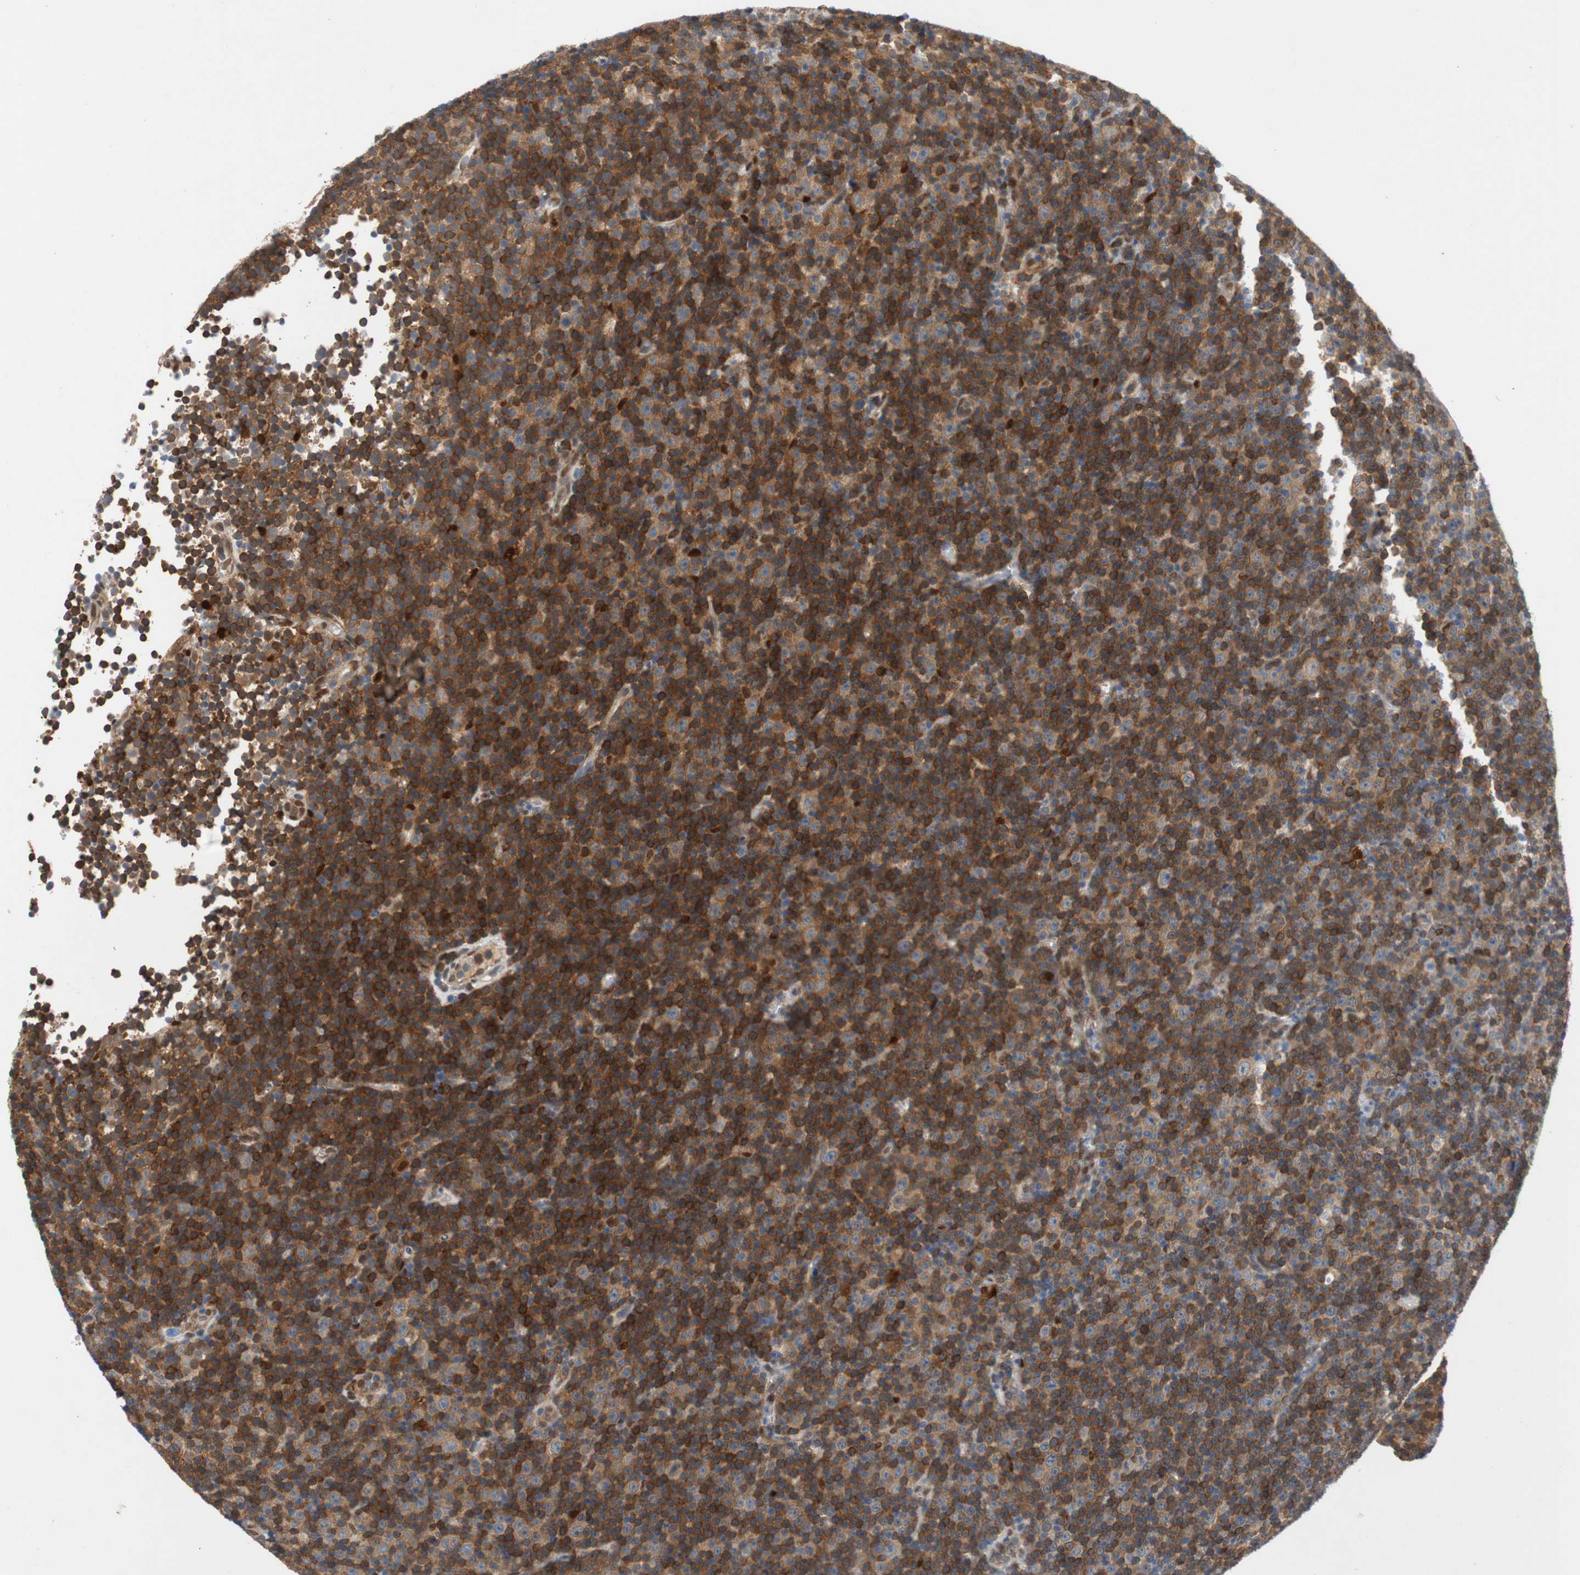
{"staining": {"intensity": "moderate", "quantity": ">75%", "location": "cytoplasmic/membranous"}, "tissue": "lymphoma", "cell_type": "Tumor cells", "image_type": "cancer", "snomed": [{"axis": "morphology", "description": "Malignant lymphoma, non-Hodgkin's type, Low grade"}, {"axis": "topography", "description": "Lymph node"}], "caption": "Protein analysis of low-grade malignant lymphoma, non-Hodgkin's type tissue demonstrates moderate cytoplasmic/membranous positivity in about >75% of tumor cells.", "gene": "RELB", "patient": {"sex": "female", "age": 67}}